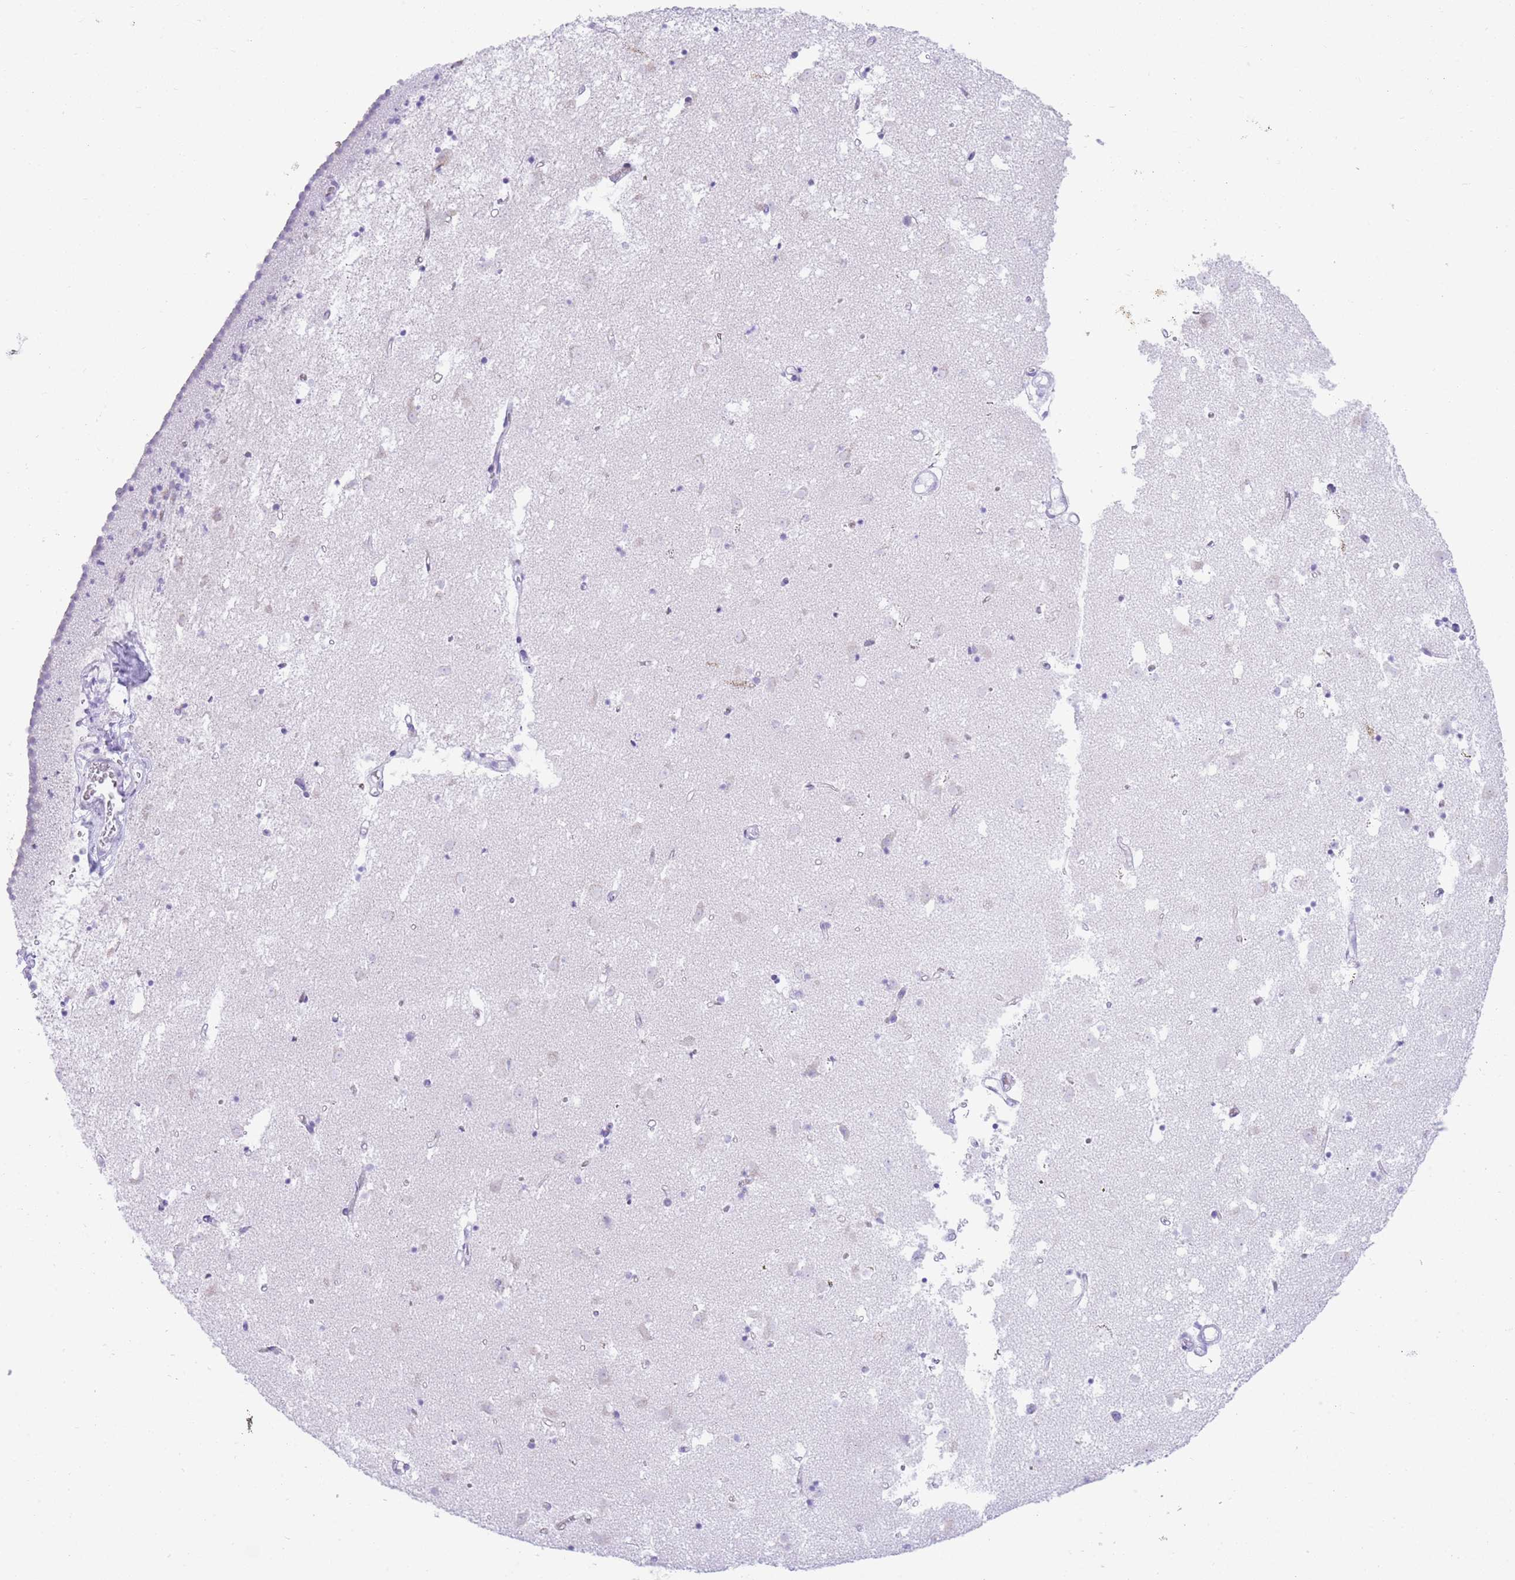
{"staining": {"intensity": "negative", "quantity": "none", "location": "none"}, "tissue": "caudate", "cell_type": "Glial cells", "image_type": "normal", "snomed": [{"axis": "morphology", "description": "Normal tissue, NOS"}, {"axis": "topography", "description": "Lateral ventricle wall"}], "caption": "Histopathology image shows no significant protein staining in glial cells of unremarkable caudate. The staining is performed using DAB (3,3'-diaminobenzidine) brown chromogen with nuclei counter-stained in using hematoxylin.", "gene": "ELOA2", "patient": {"sex": "male", "age": 58}}